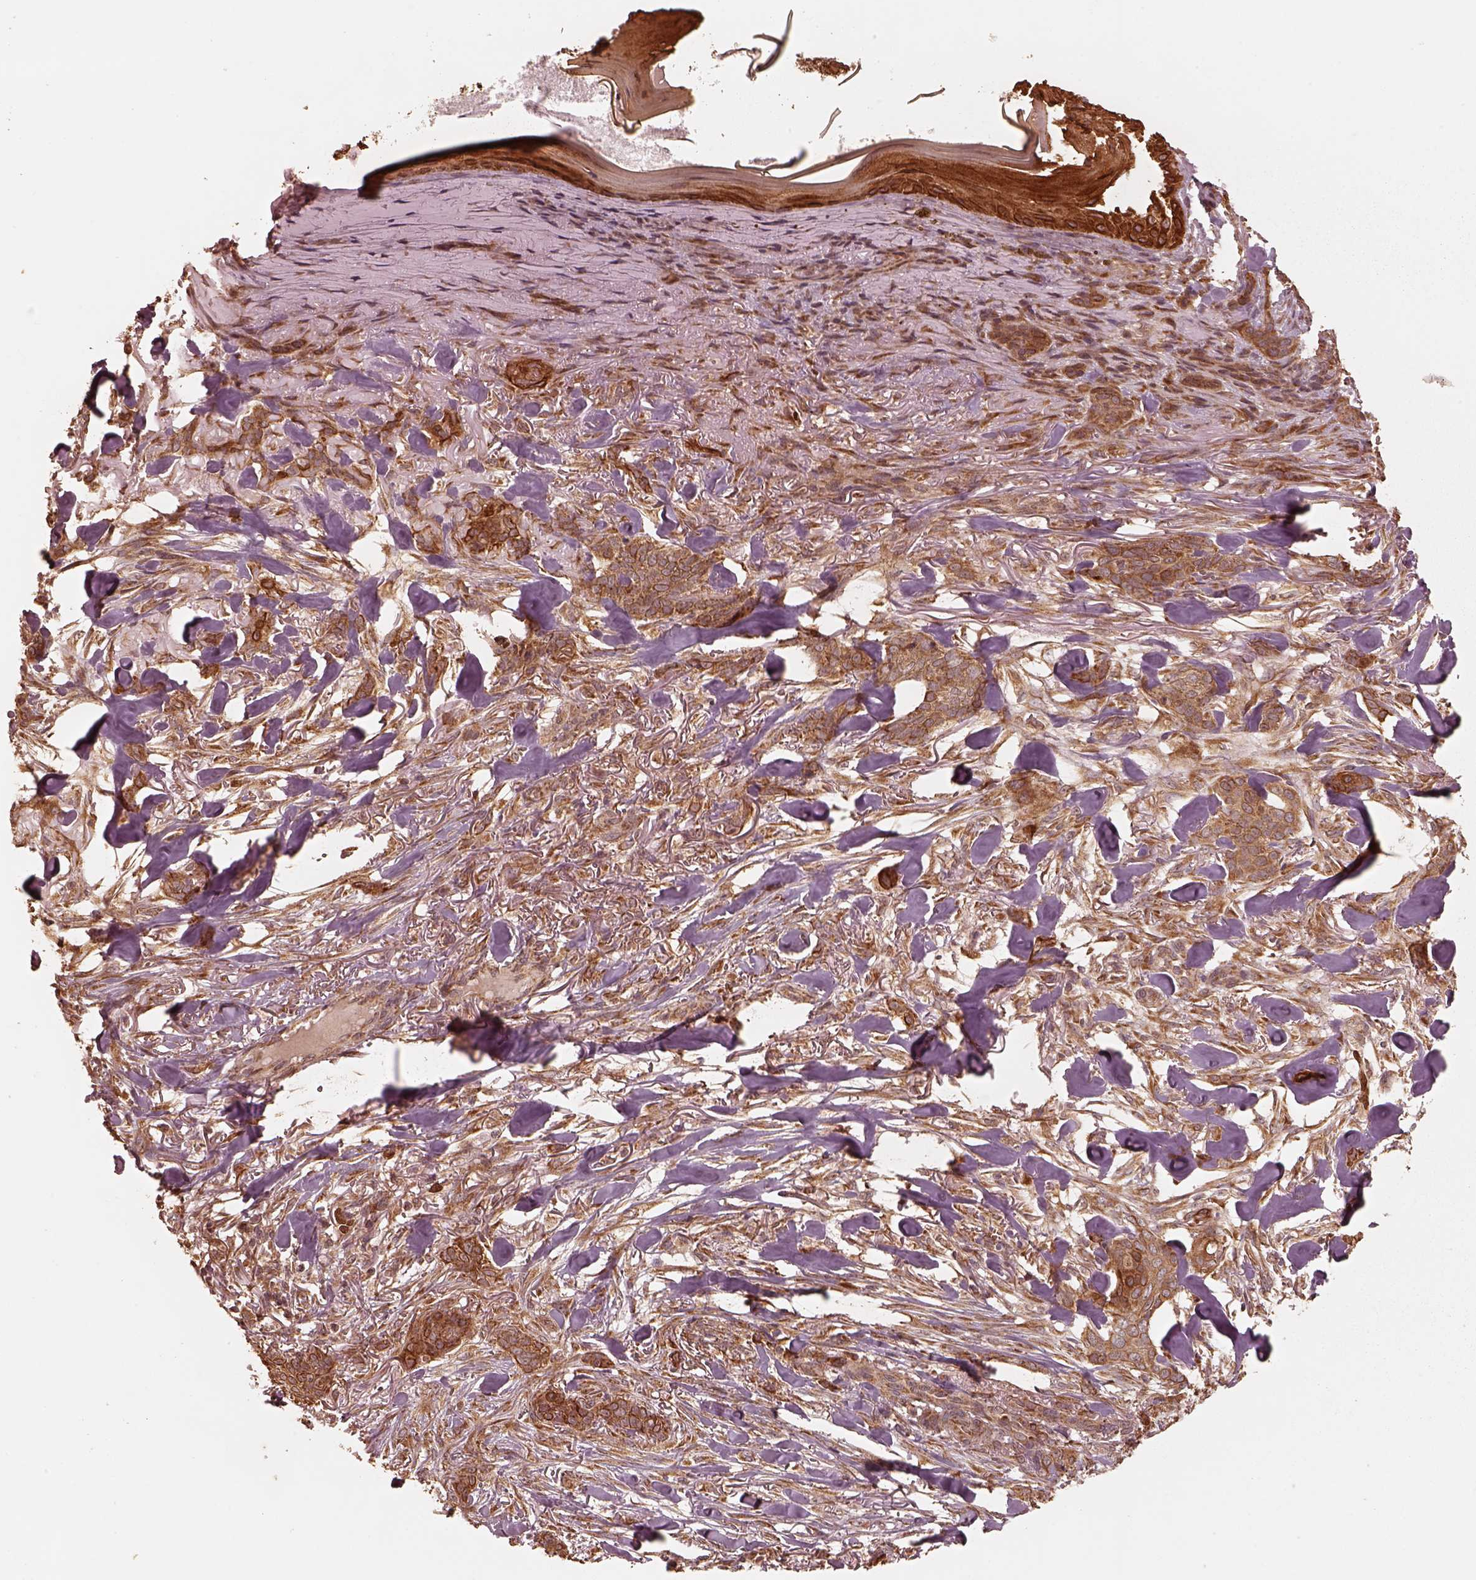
{"staining": {"intensity": "strong", "quantity": ">75%", "location": "cytoplasmic/membranous"}, "tissue": "skin cancer", "cell_type": "Tumor cells", "image_type": "cancer", "snomed": [{"axis": "morphology", "description": "Basal cell carcinoma"}, {"axis": "topography", "description": "Skin"}], "caption": "Strong cytoplasmic/membranous staining for a protein is identified in about >75% of tumor cells of skin cancer using IHC.", "gene": "DNAJC25", "patient": {"sex": "female", "age": 61}}